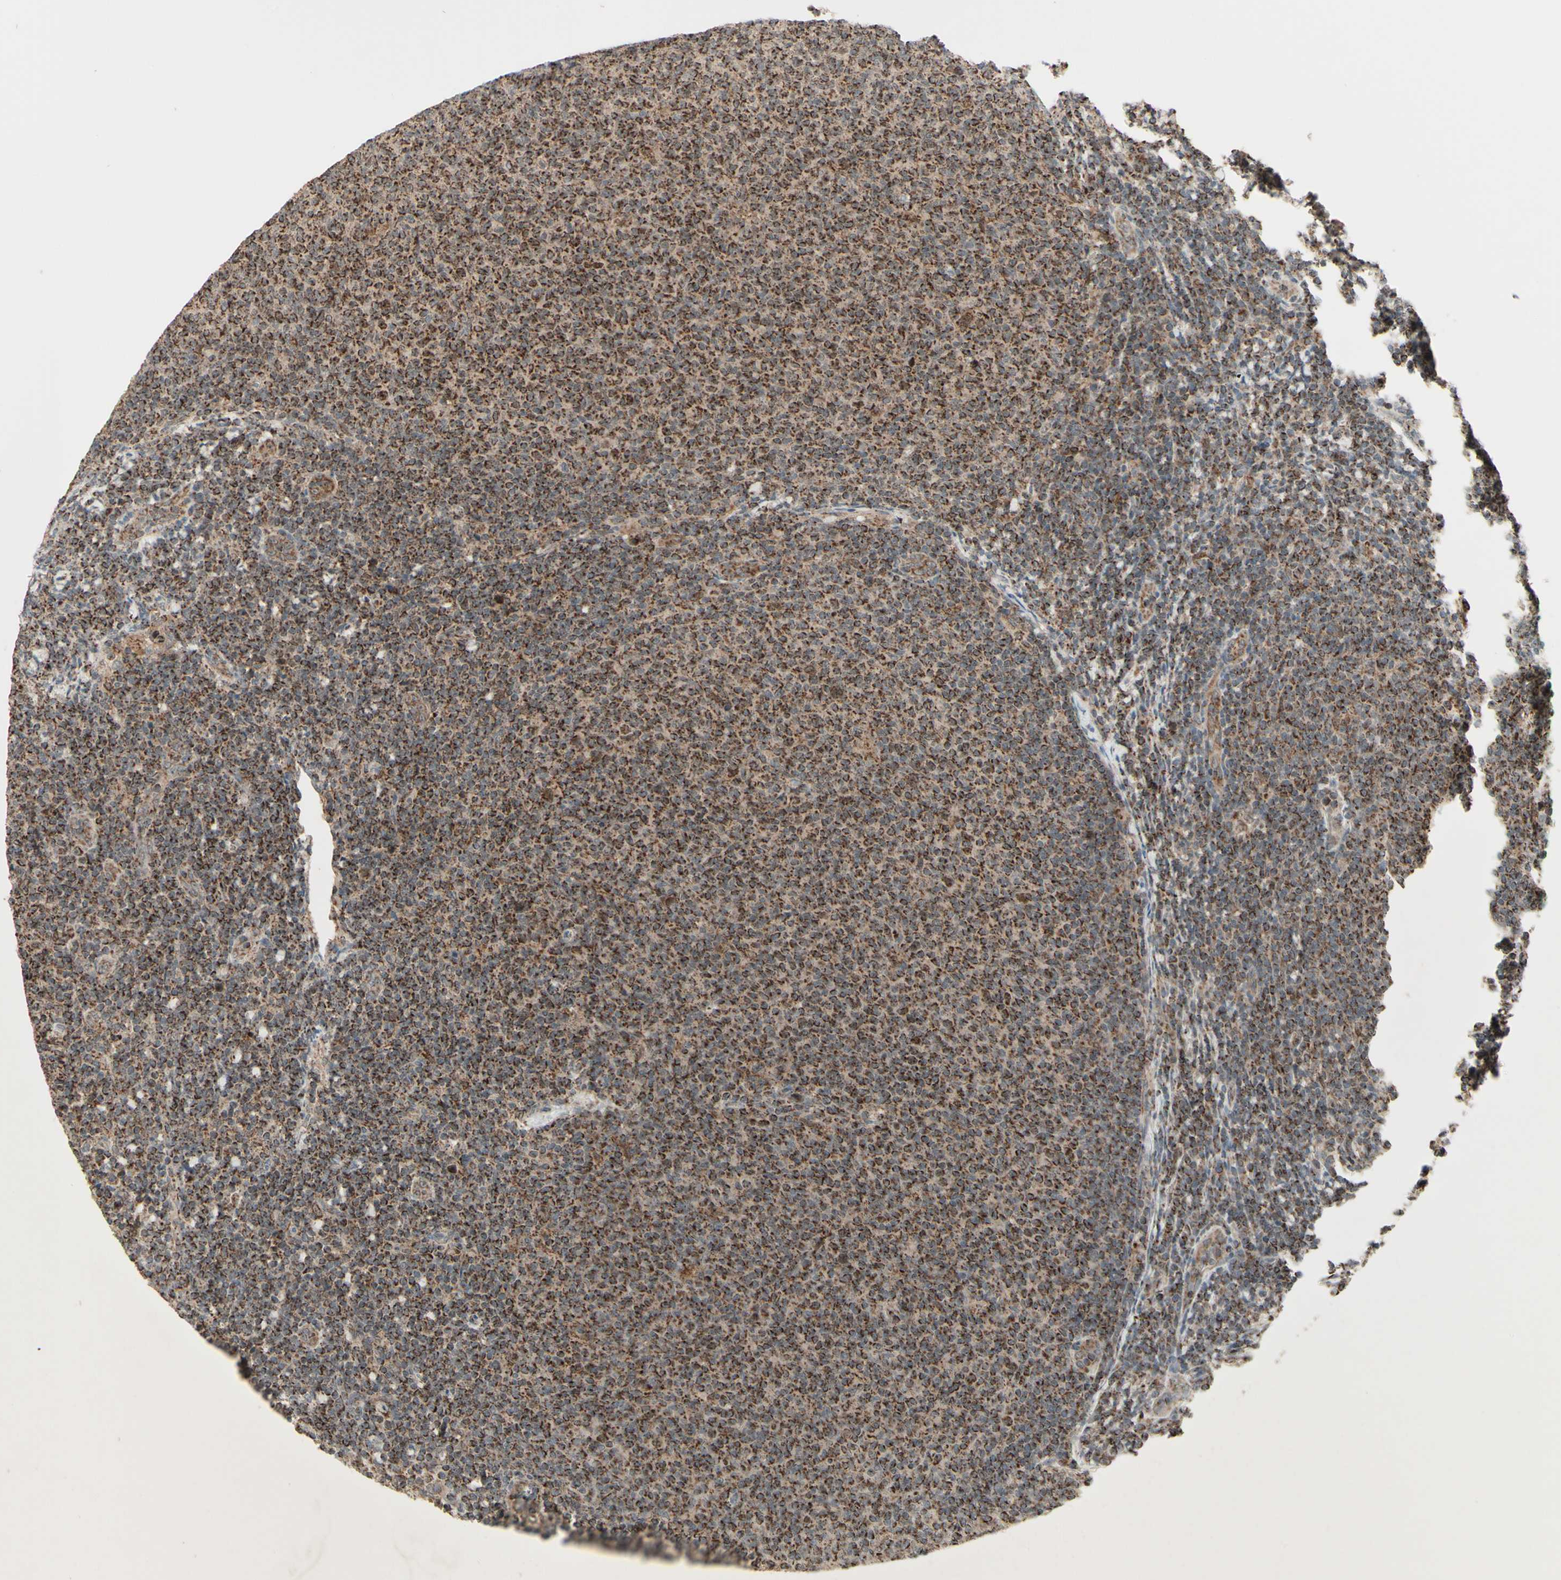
{"staining": {"intensity": "strong", "quantity": ">75%", "location": "cytoplasmic/membranous"}, "tissue": "lymphoma", "cell_type": "Tumor cells", "image_type": "cancer", "snomed": [{"axis": "morphology", "description": "Malignant lymphoma, non-Hodgkin's type, Low grade"}, {"axis": "topography", "description": "Lymph node"}], "caption": "Tumor cells show high levels of strong cytoplasmic/membranous staining in approximately >75% of cells in low-grade malignant lymphoma, non-Hodgkin's type. The staining was performed using DAB, with brown indicating positive protein expression. Nuclei are stained blue with hematoxylin.", "gene": "DHRS3", "patient": {"sex": "male", "age": 66}}